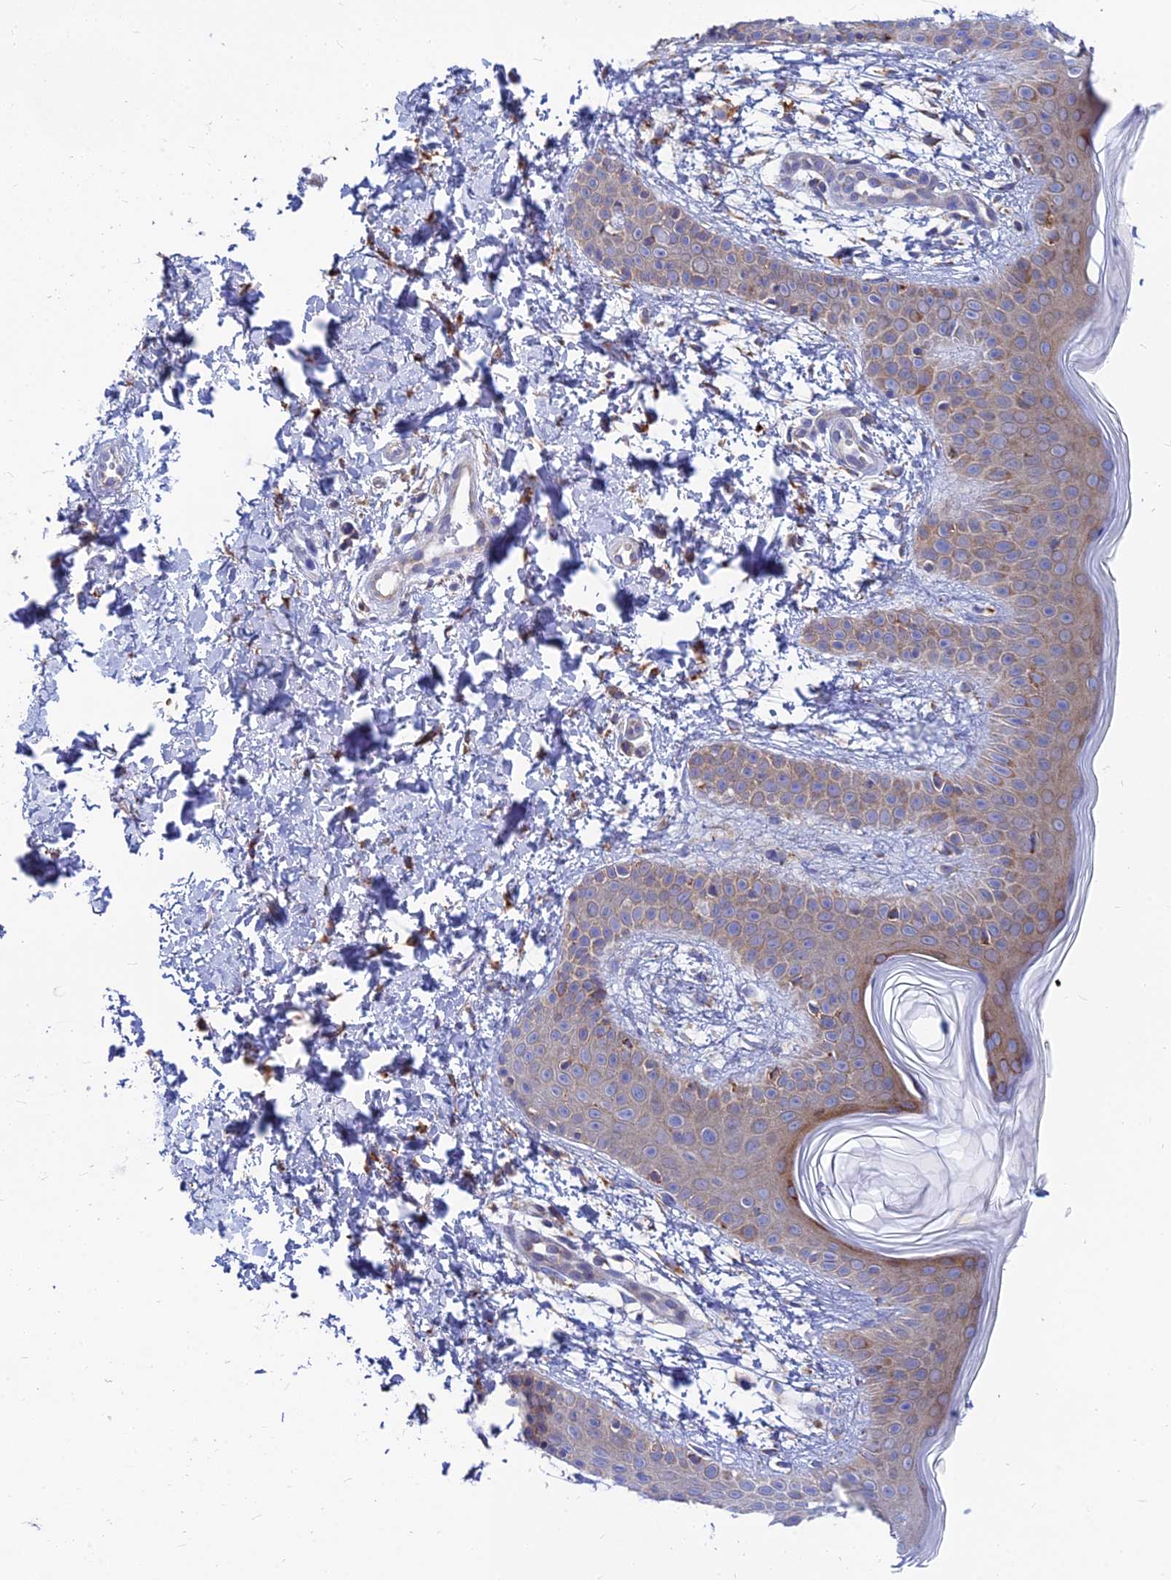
{"staining": {"intensity": "strong", "quantity": "<25%", "location": "cytoplasmic/membranous"}, "tissue": "skin", "cell_type": "Fibroblasts", "image_type": "normal", "snomed": [{"axis": "morphology", "description": "Normal tissue, NOS"}, {"axis": "topography", "description": "Skin"}], "caption": "Fibroblasts demonstrate medium levels of strong cytoplasmic/membranous staining in about <25% of cells in unremarkable human skin.", "gene": "CCT6A", "patient": {"sex": "male", "age": 36}}